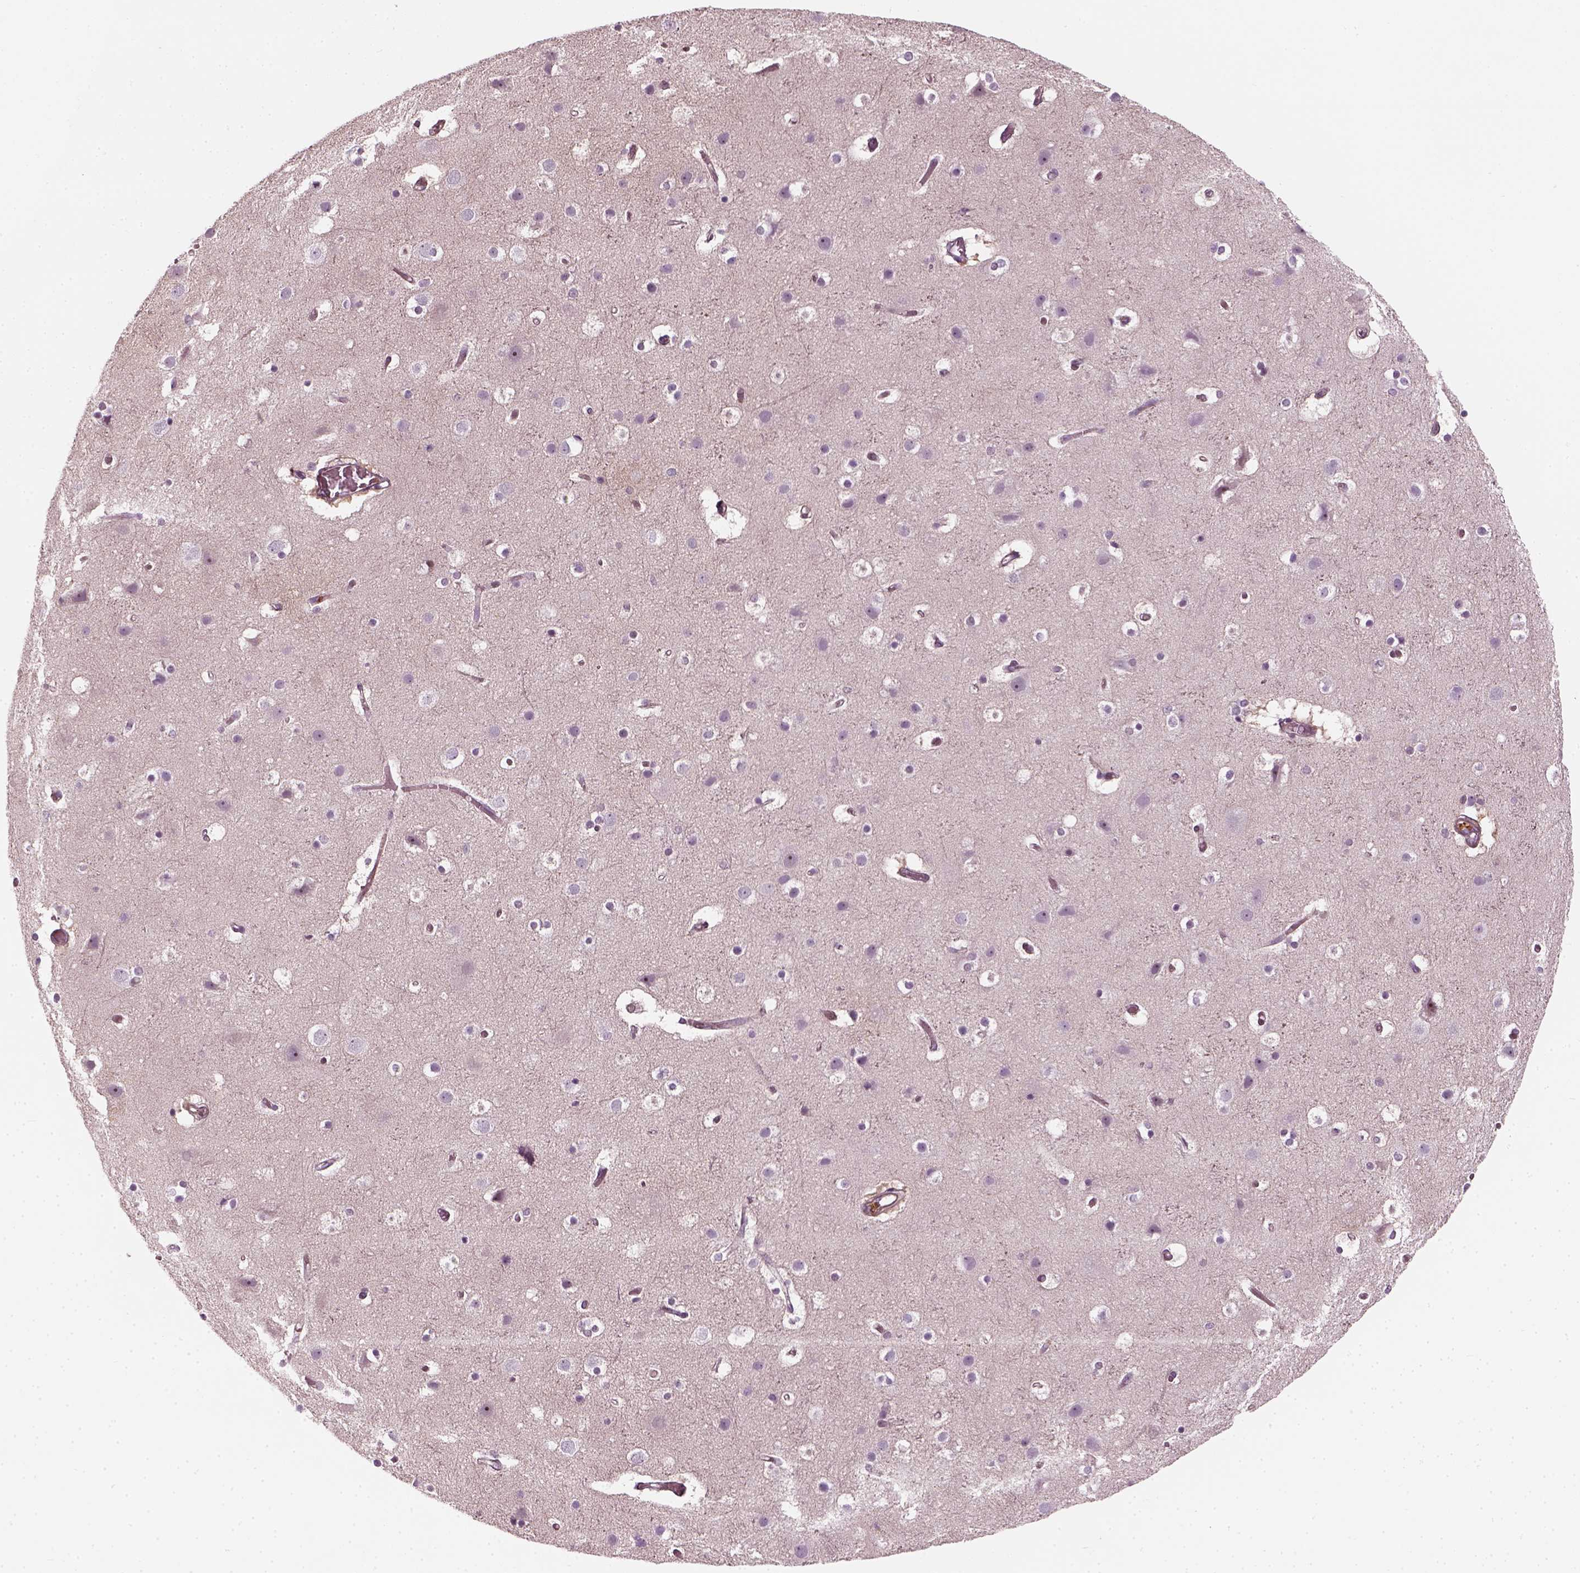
{"staining": {"intensity": "negative", "quantity": "none", "location": "none"}, "tissue": "cerebral cortex", "cell_type": "Endothelial cells", "image_type": "normal", "snomed": [{"axis": "morphology", "description": "Normal tissue, NOS"}, {"axis": "topography", "description": "Cerebral cortex"}], "caption": "Immunohistochemistry (IHC) image of unremarkable human cerebral cortex stained for a protein (brown), which exhibits no positivity in endothelial cells. (DAB (3,3'-diaminobenzidine) immunohistochemistry visualized using brightfield microscopy, high magnification).", "gene": "DNASE1L1", "patient": {"sex": "female", "age": 52}}